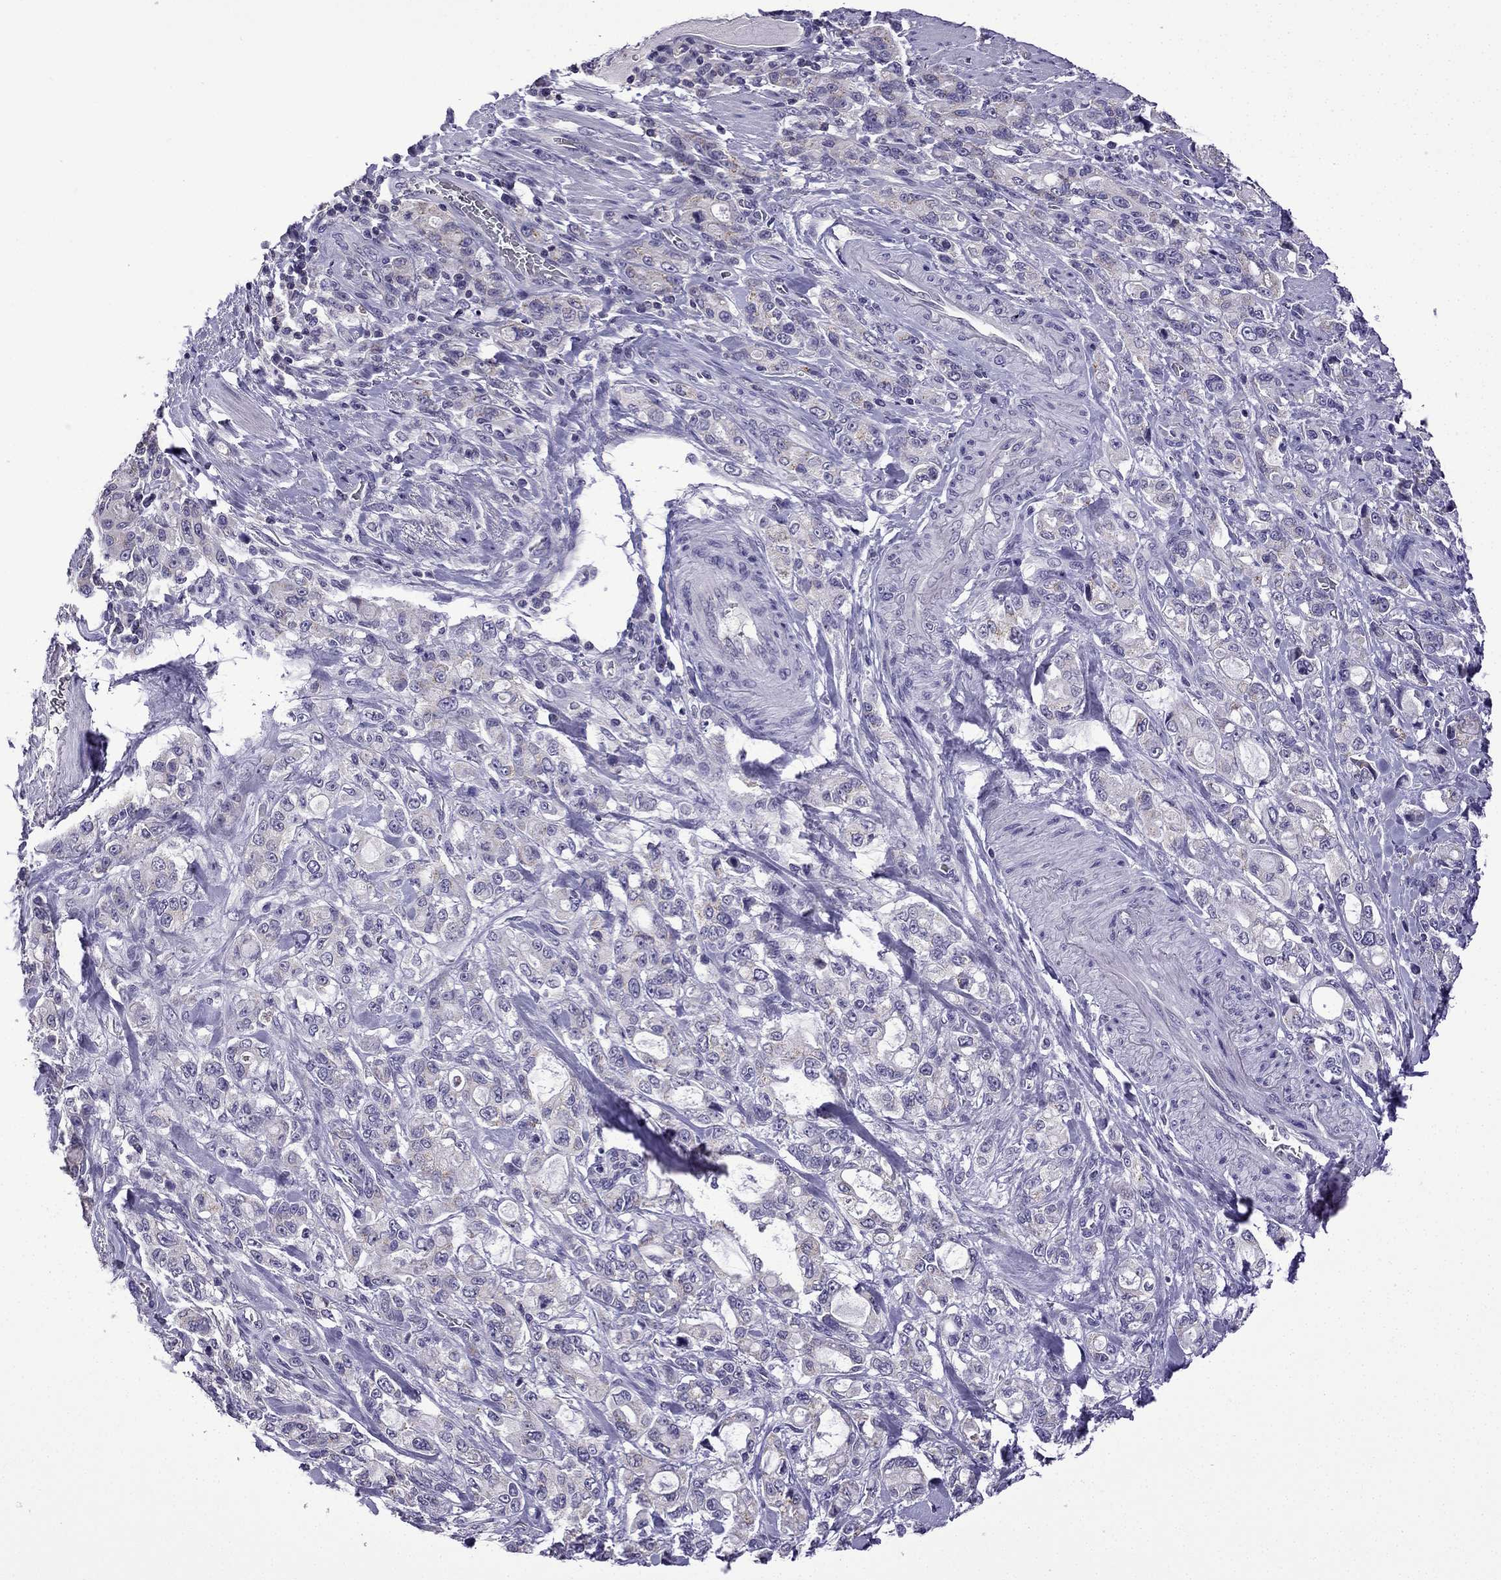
{"staining": {"intensity": "weak", "quantity": "<25%", "location": "cytoplasmic/membranous"}, "tissue": "stomach cancer", "cell_type": "Tumor cells", "image_type": "cancer", "snomed": [{"axis": "morphology", "description": "Adenocarcinoma, NOS"}, {"axis": "topography", "description": "Stomach"}], "caption": "The photomicrograph exhibits no staining of tumor cells in stomach cancer.", "gene": "TTN", "patient": {"sex": "male", "age": 63}}